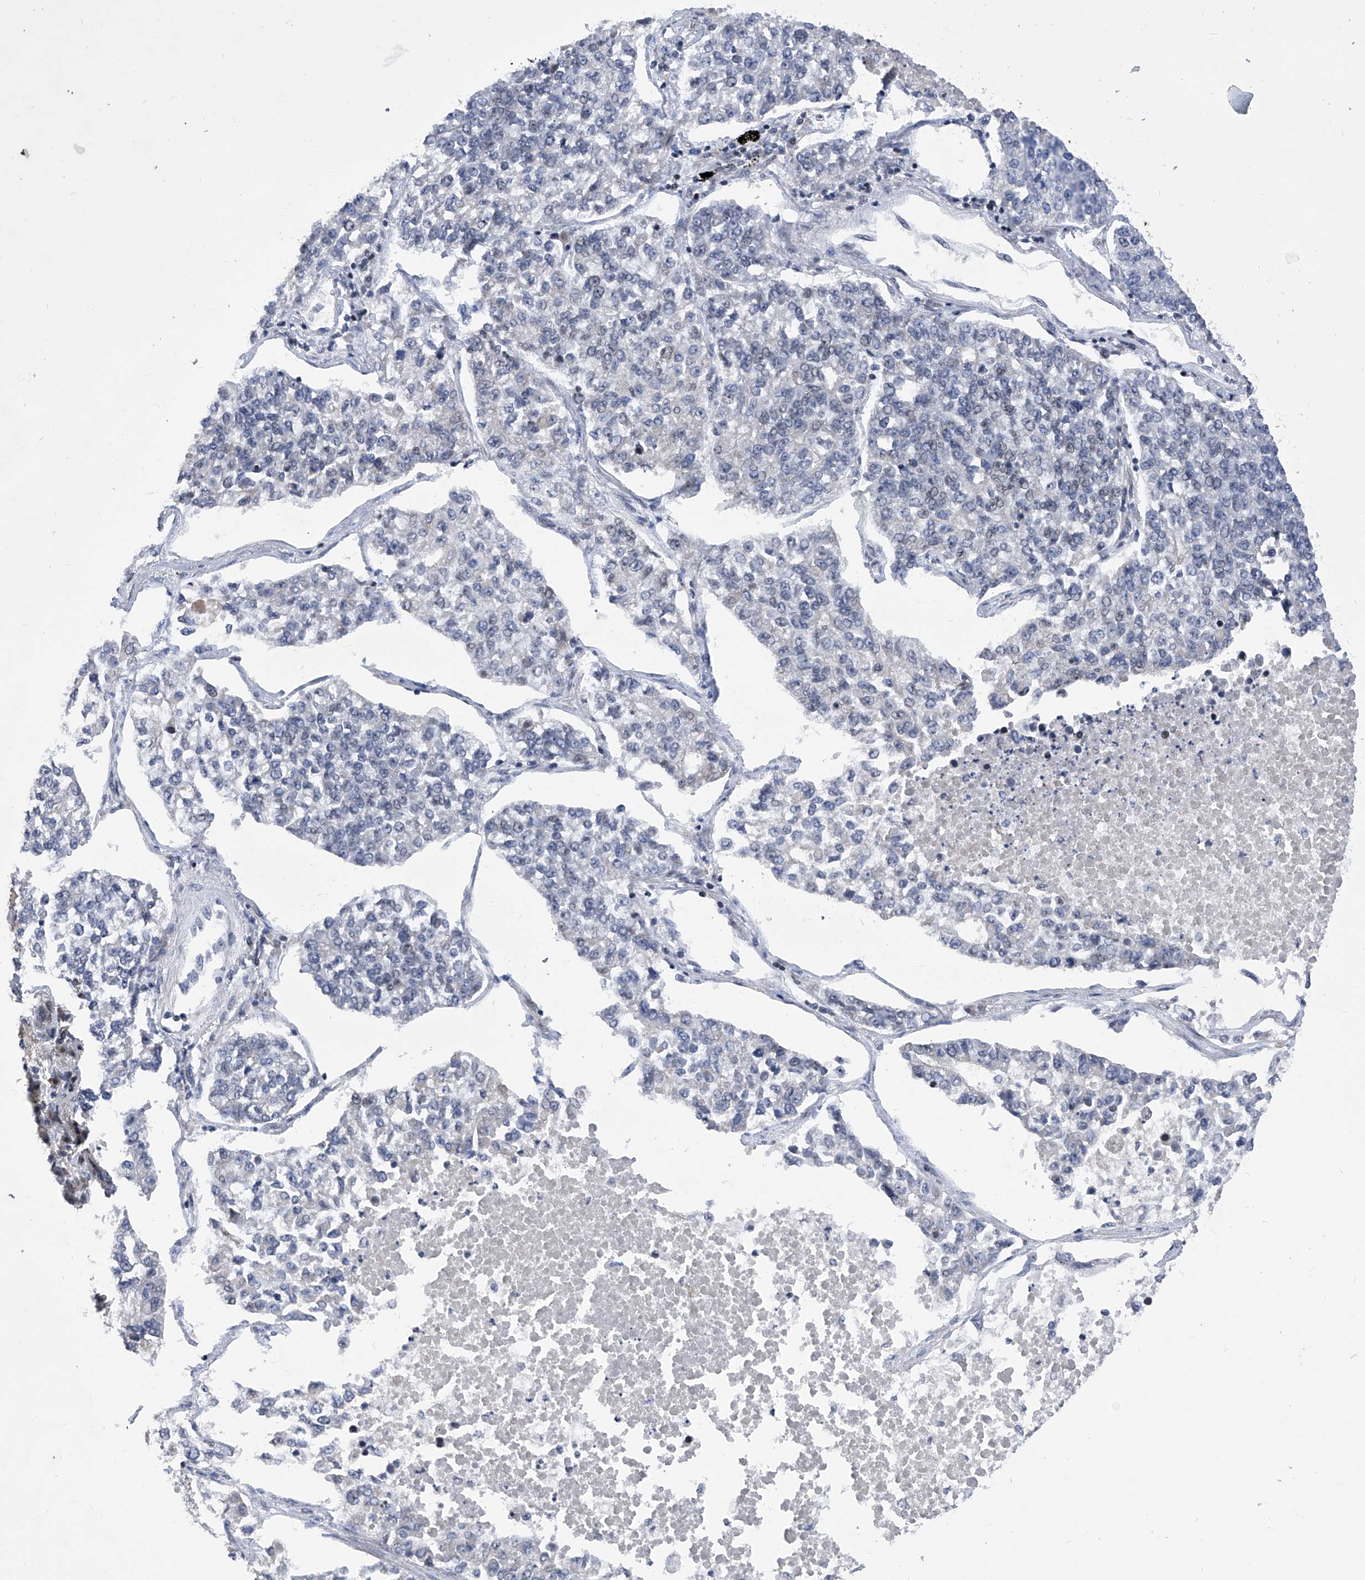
{"staining": {"intensity": "negative", "quantity": "none", "location": "none"}, "tissue": "lung cancer", "cell_type": "Tumor cells", "image_type": "cancer", "snomed": [{"axis": "morphology", "description": "Adenocarcinoma, NOS"}, {"axis": "topography", "description": "Lung"}], "caption": "The image demonstrates no staining of tumor cells in lung cancer (adenocarcinoma).", "gene": "NUFIP1", "patient": {"sex": "male", "age": 49}}